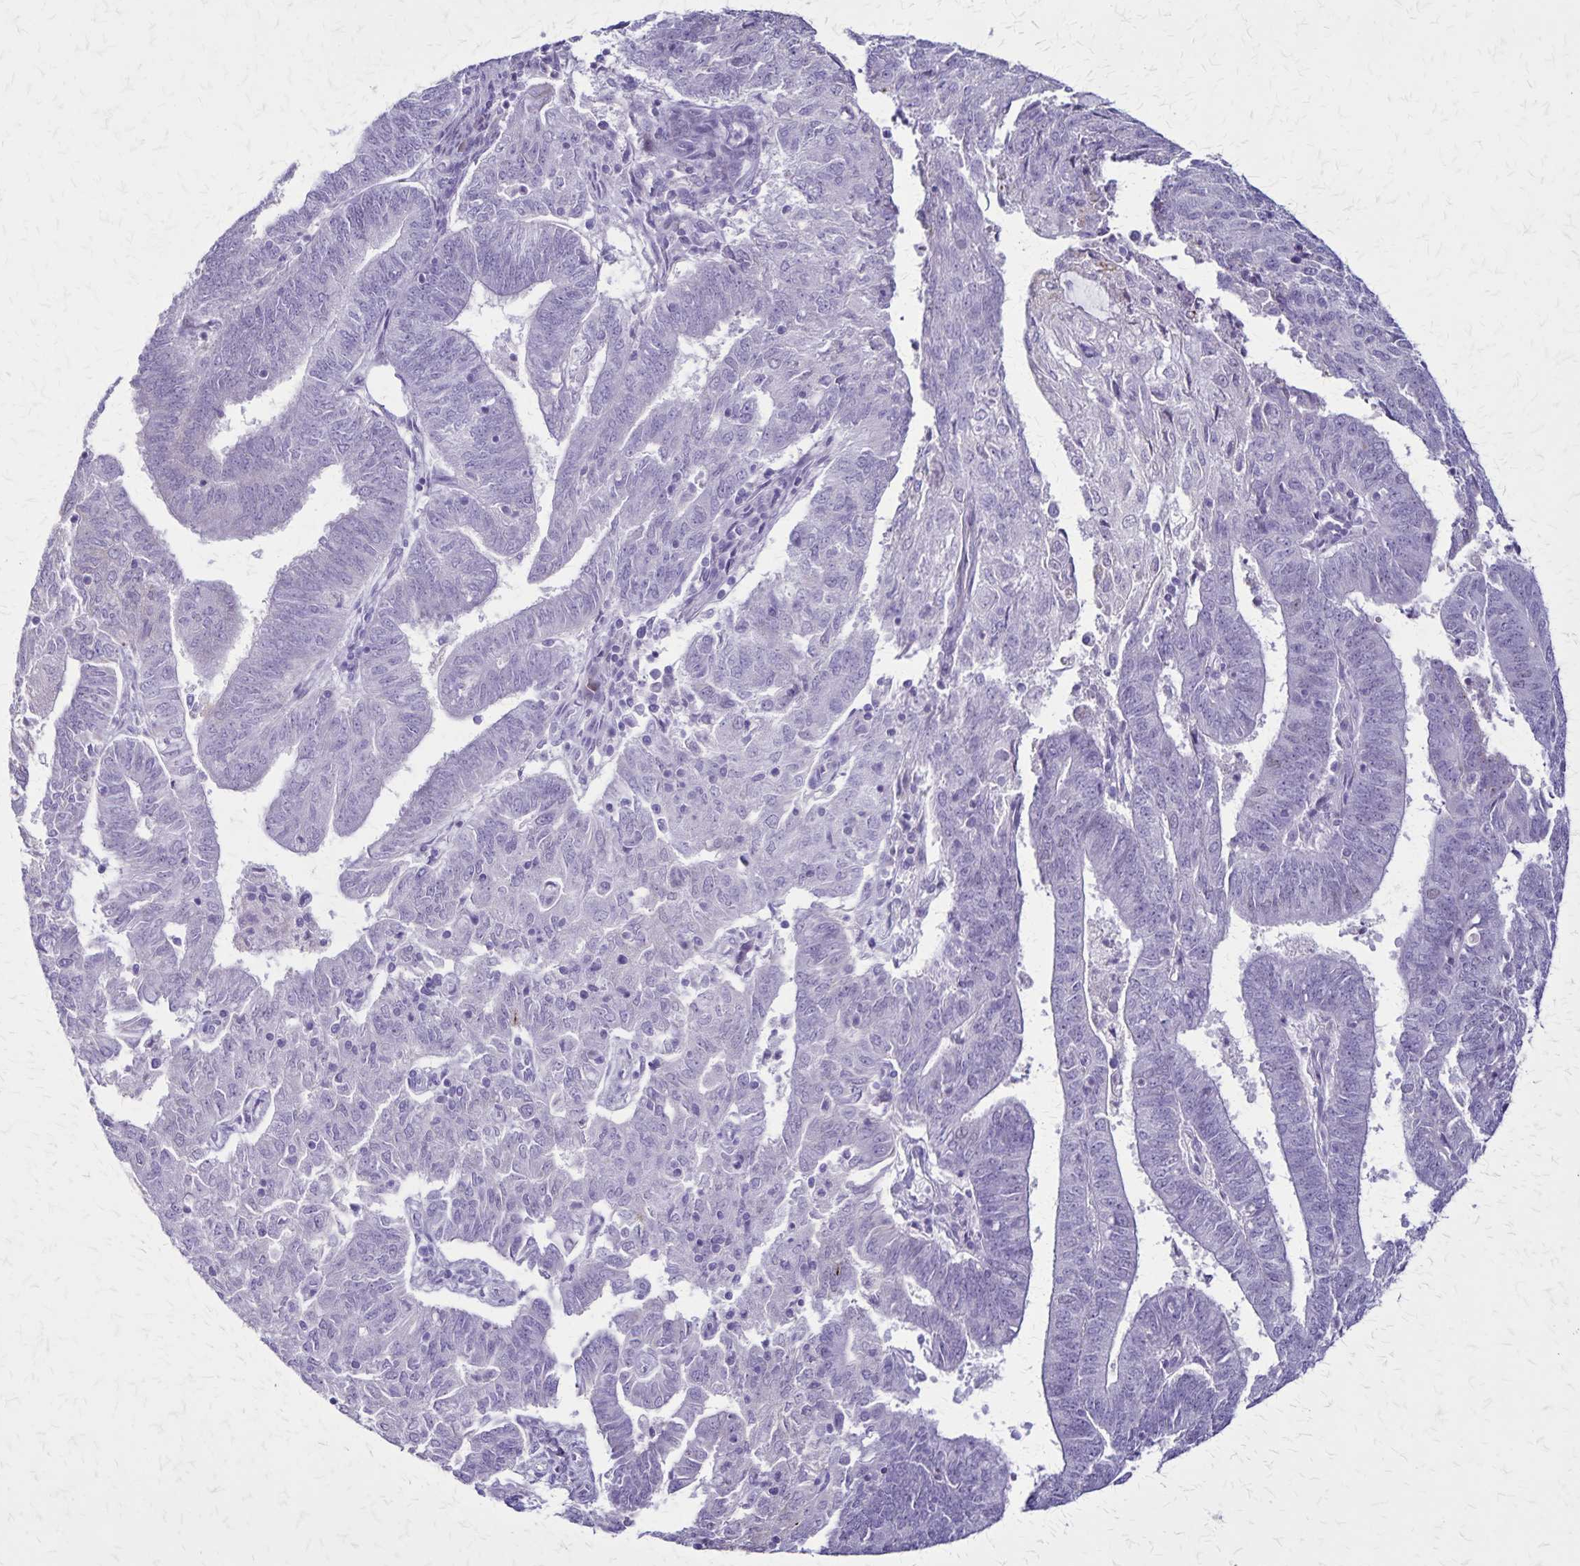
{"staining": {"intensity": "negative", "quantity": "none", "location": "none"}, "tissue": "endometrial cancer", "cell_type": "Tumor cells", "image_type": "cancer", "snomed": [{"axis": "morphology", "description": "Adenocarcinoma, NOS"}, {"axis": "topography", "description": "Endometrium"}], "caption": "Tumor cells show no significant protein positivity in adenocarcinoma (endometrial). (DAB IHC, high magnification).", "gene": "OR51B5", "patient": {"sex": "female", "age": 82}}